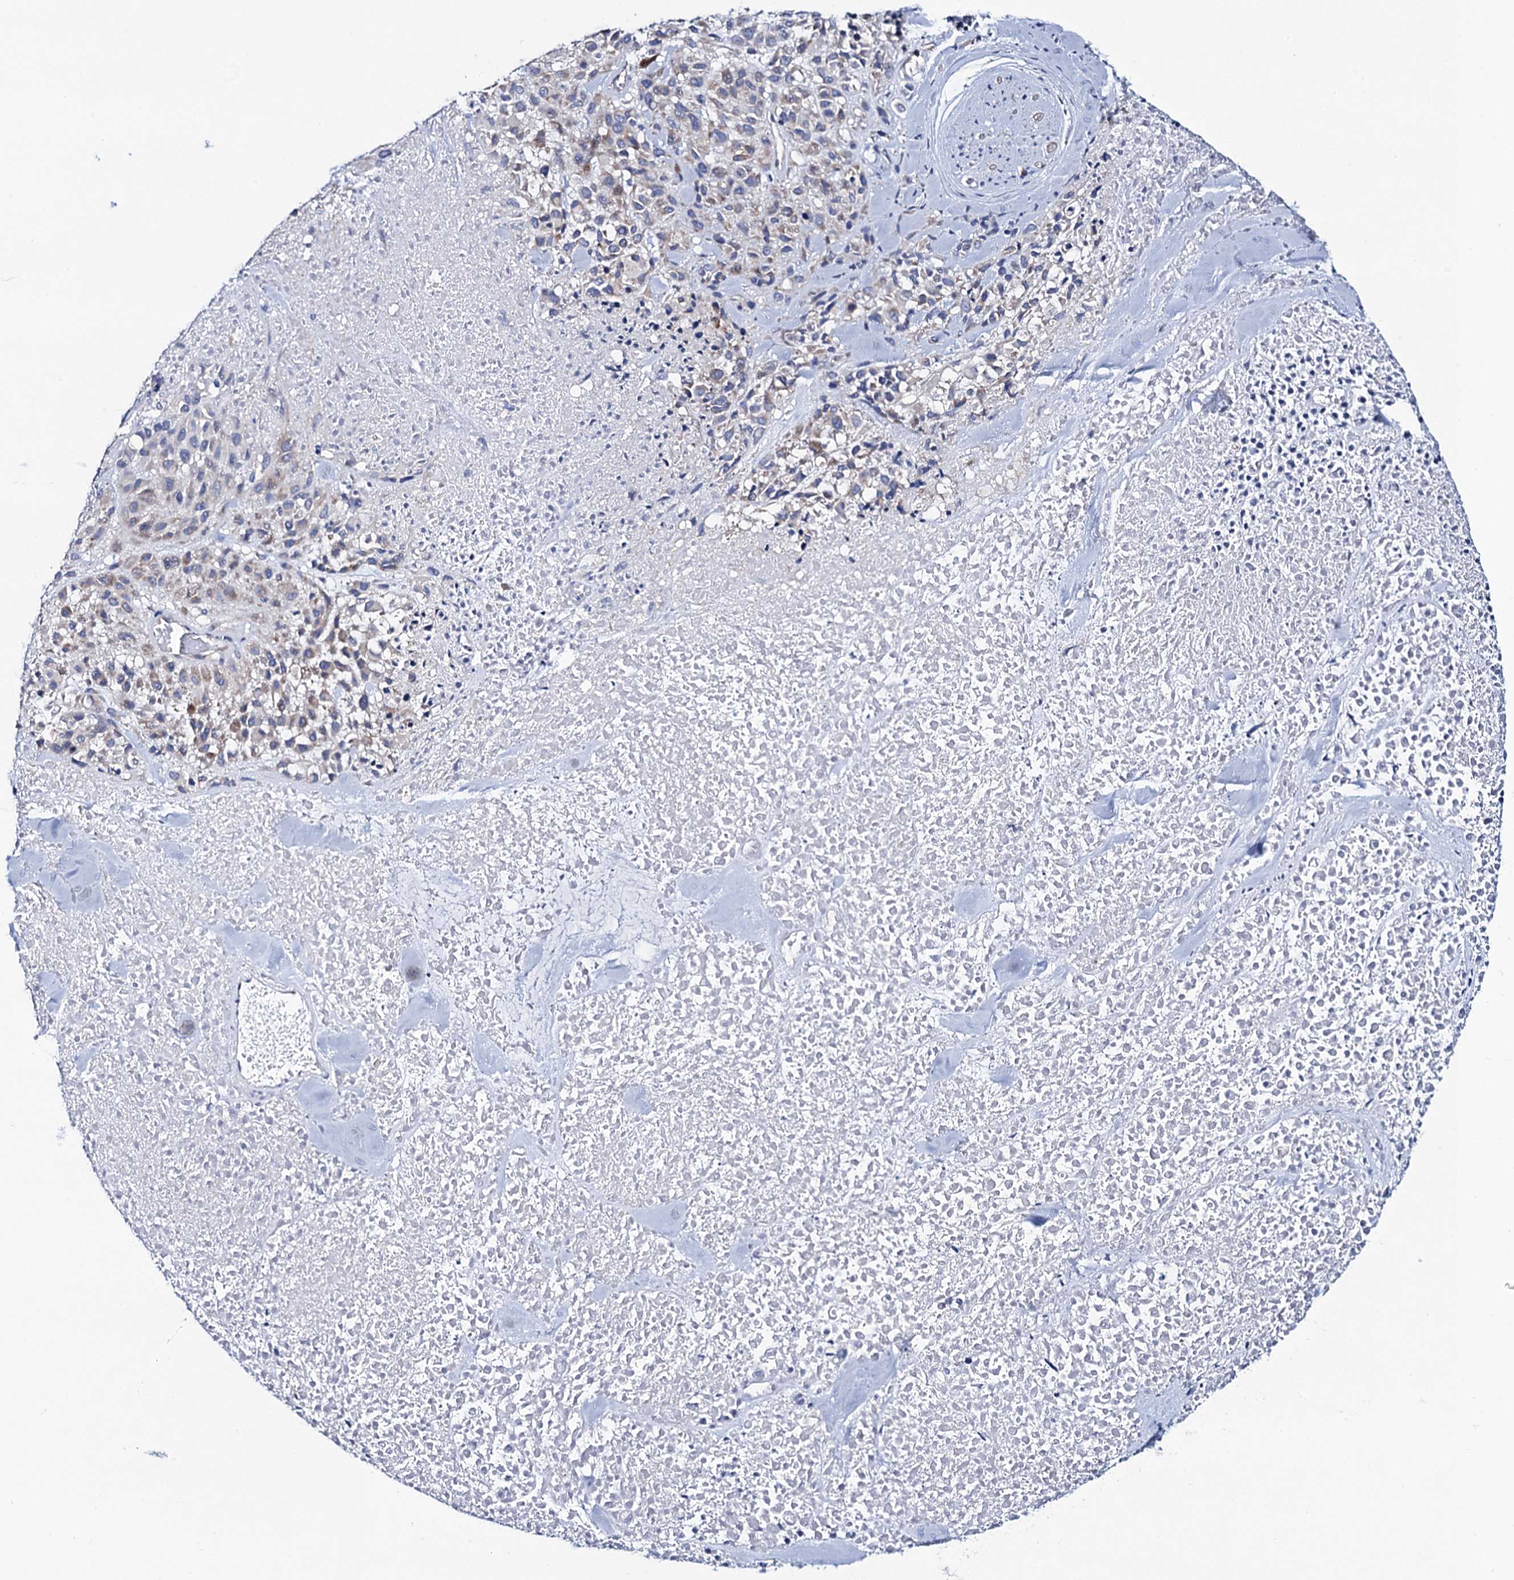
{"staining": {"intensity": "weak", "quantity": "<25%", "location": "cytoplasmic/membranous"}, "tissue": "melanoma", "cell_type": "Tumor cells", "image_type": "cancer", "snomed": [{"axis": "morphology", "description": "Malignant melanoma, Metastatic site"}, {"axis": "topography", "description": "Skin"}], "caption": "Human malignant melanoma (metastatic site) stained for a protein using immunohistochemistry shows no expression in tumor cells.", "gene": "MRPL48", "patient": {"sex": "female", "age": 81}}